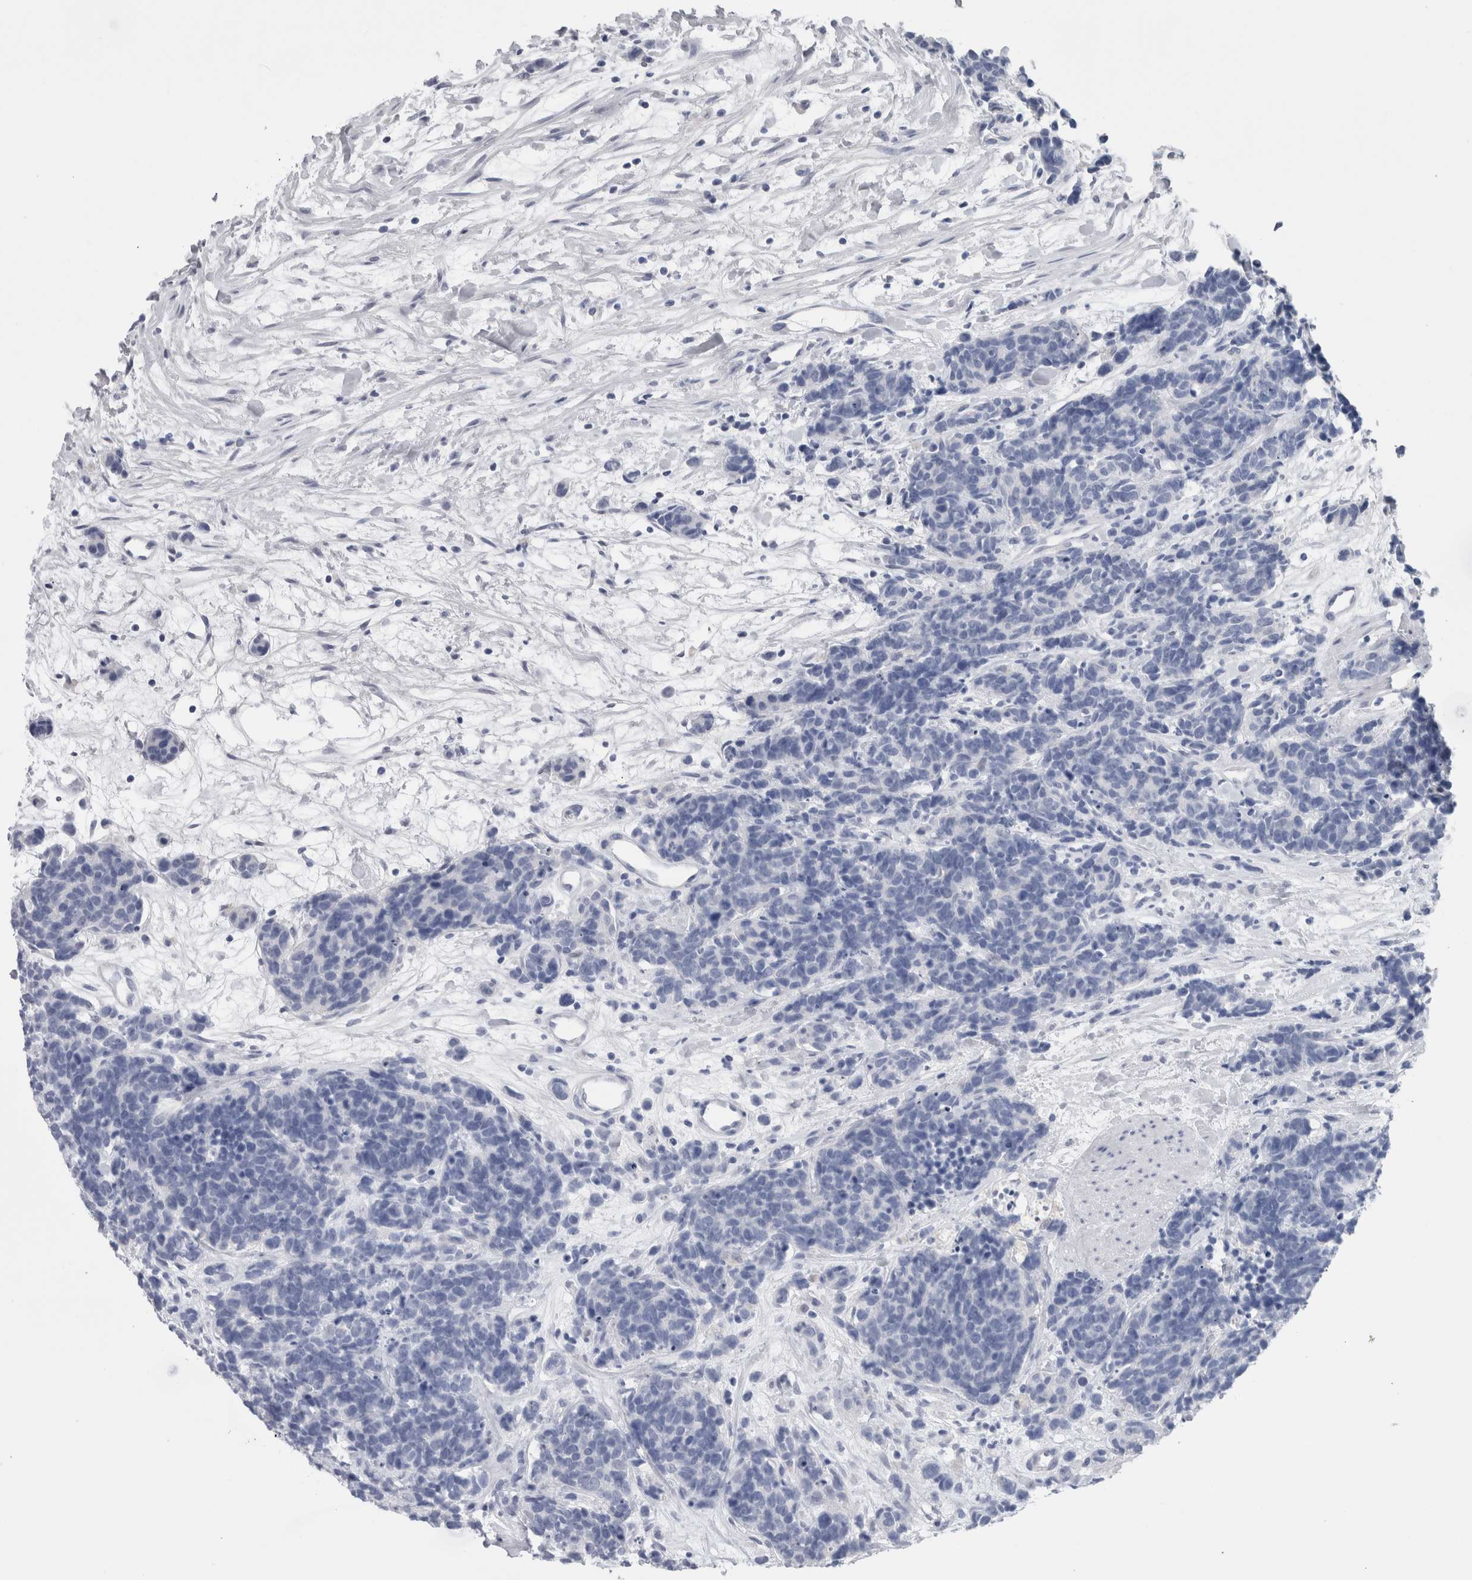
{"staining": {"intensity": "negative", "quantity": "none", "location": "none"}, "tissue": "carcinoid", "cell_type": "Tumor cells", "image_type": "cancer", "snomed": [{"axis": "morphology", "description": "Carcinoma, NOS"}, {"axis": "morphology", "description": "Carcinoid, malignant, NOS"}, {"axis": "topography", "description": "Urinary bladder"}], "caption": "Tumor cells show no significant protein expression in carcinoid (malignant).", "gene": "CA8", "patient": {"sex": "male", "age": 57}}